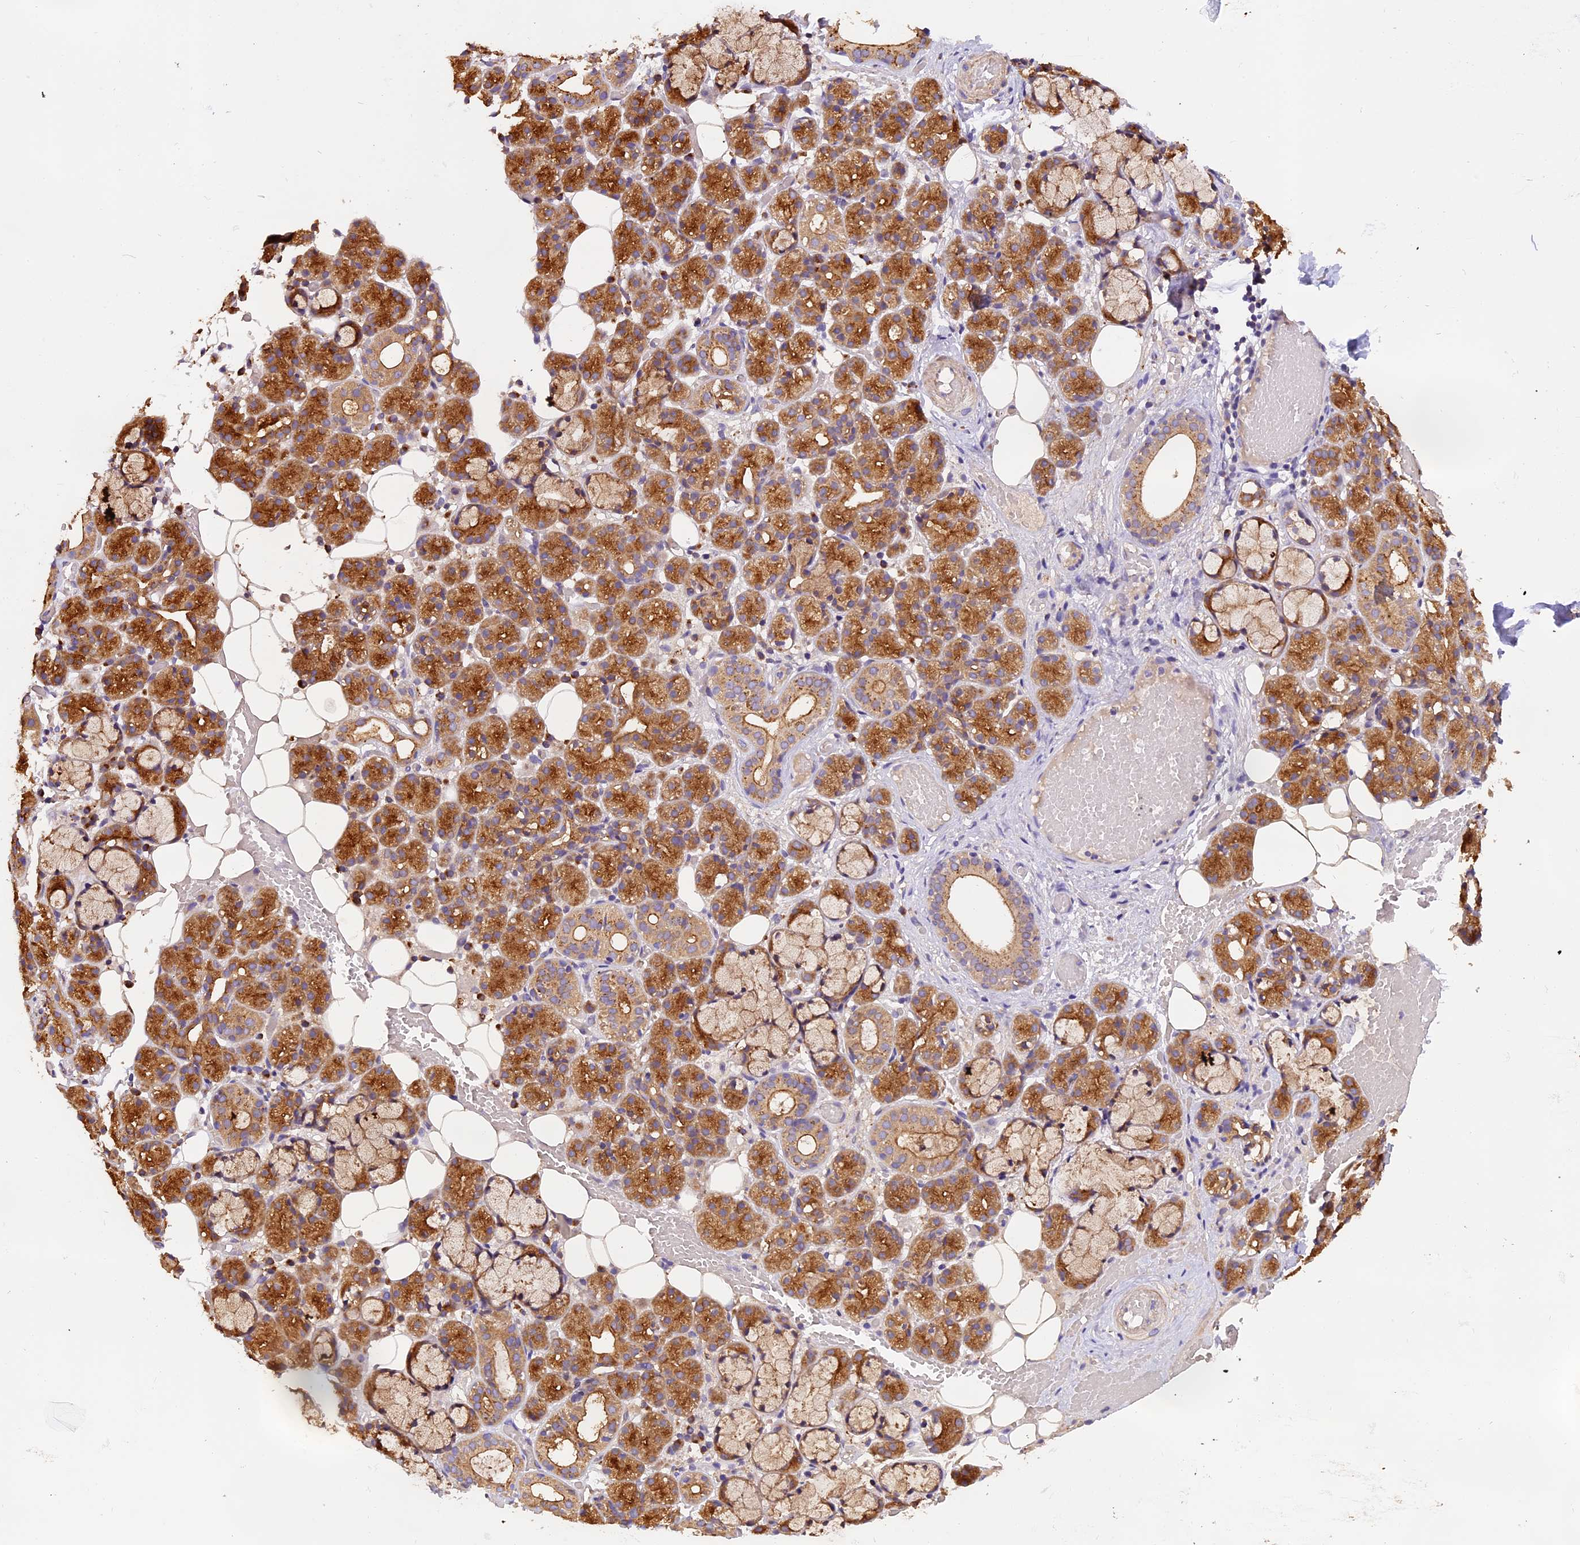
{"staining": {"intensity": "strong", "quantity": ">75%", "location": "cytoplasmic/membranous"}, "tissue": "salivary gland", "cell_type": "Glandular cells", "image_type": "normal", "snomed": [{"axis": "morphology", "description": "Normal tissue, NOS"}, {"axis": "topography", "description": "Salivary gland"}], "caption": "An immunohistochemistry photomicrograph of unremarkable tissue is shown. Protein staining in brown highlights strong cytoplasmic/membranous positivity in salivary gland within glandular cells.", "gene": "COPE", "patient": {"sex": "male", "age": 63}}